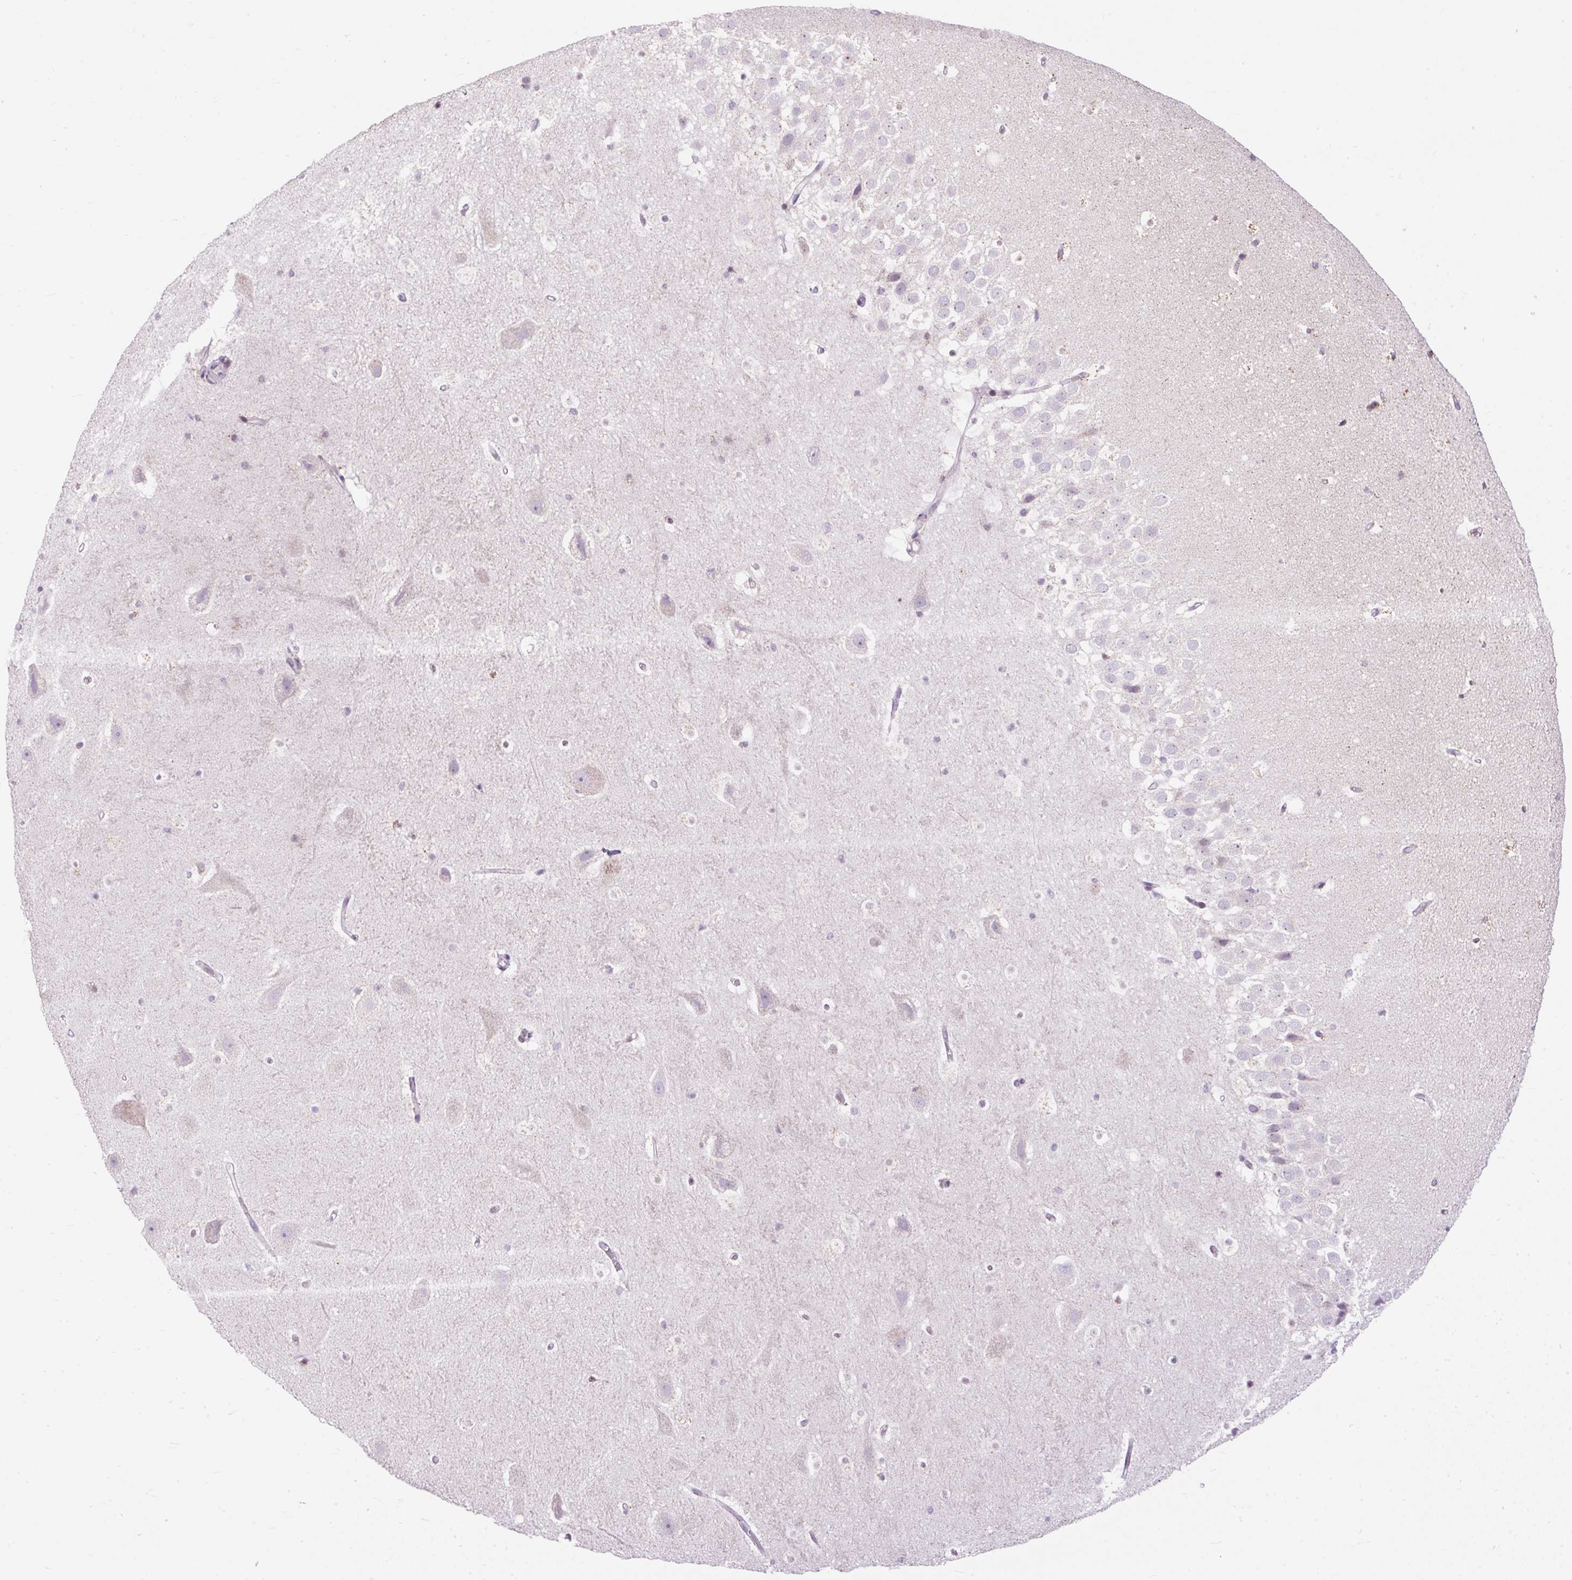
{"staining": {"intensity": "negative", "quantity": "none", "location": "none"}, "tissue": "hippocampus", "cell_type": "Glial cells", "image_type": "normal", "snomed": [{"axis": "morphology", "description": "Normal tissue, NOS"}, {"axis": "topography", "description": "Hippocampus"}], "caption": "IHC micrograph of normal hippocampus stained for a protein (brown), which shows no staining in glial cells. Nuclei are stained in blue.", "gene": "FMC1", "patient": {"sex": "male", "age": 37}}